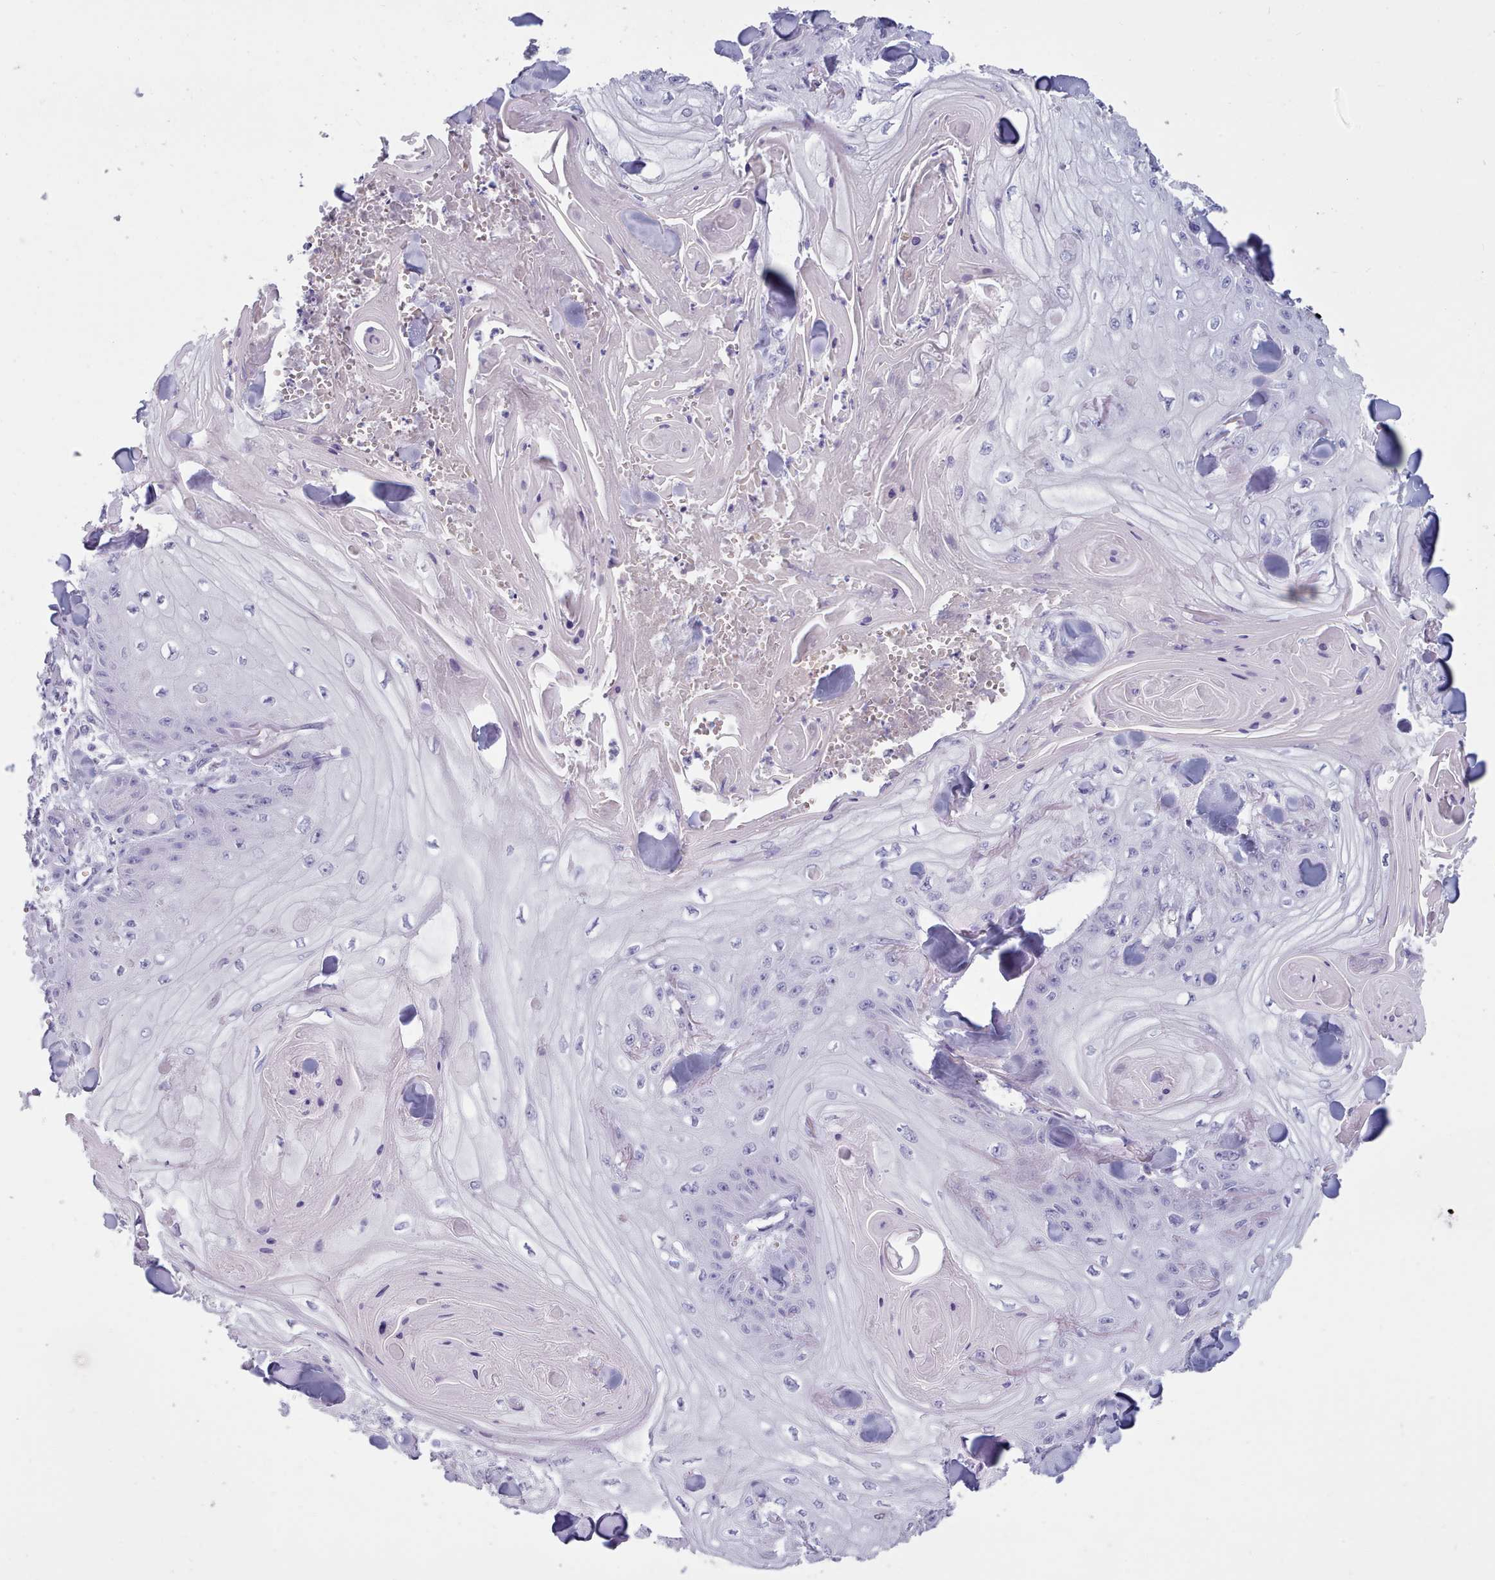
{"staining": {"intensity": "negative", "quantity": "none", "location": "none"}, "tissue": "skin cancer", "cell_type": "Tumor cells", "image_type": "cancer", "snomed": [{"axis": "morphology", "description": "Squamous cell carcinoma, NOS"}, {"axis": "topography", "description": "Skin"}], "caption": "This is an immunohistochemistry histopathology image of skin cancer. There is no expression in tumor cells.", "gene": "ZNF43", "patient": {"sex": "male", "age": 74}}